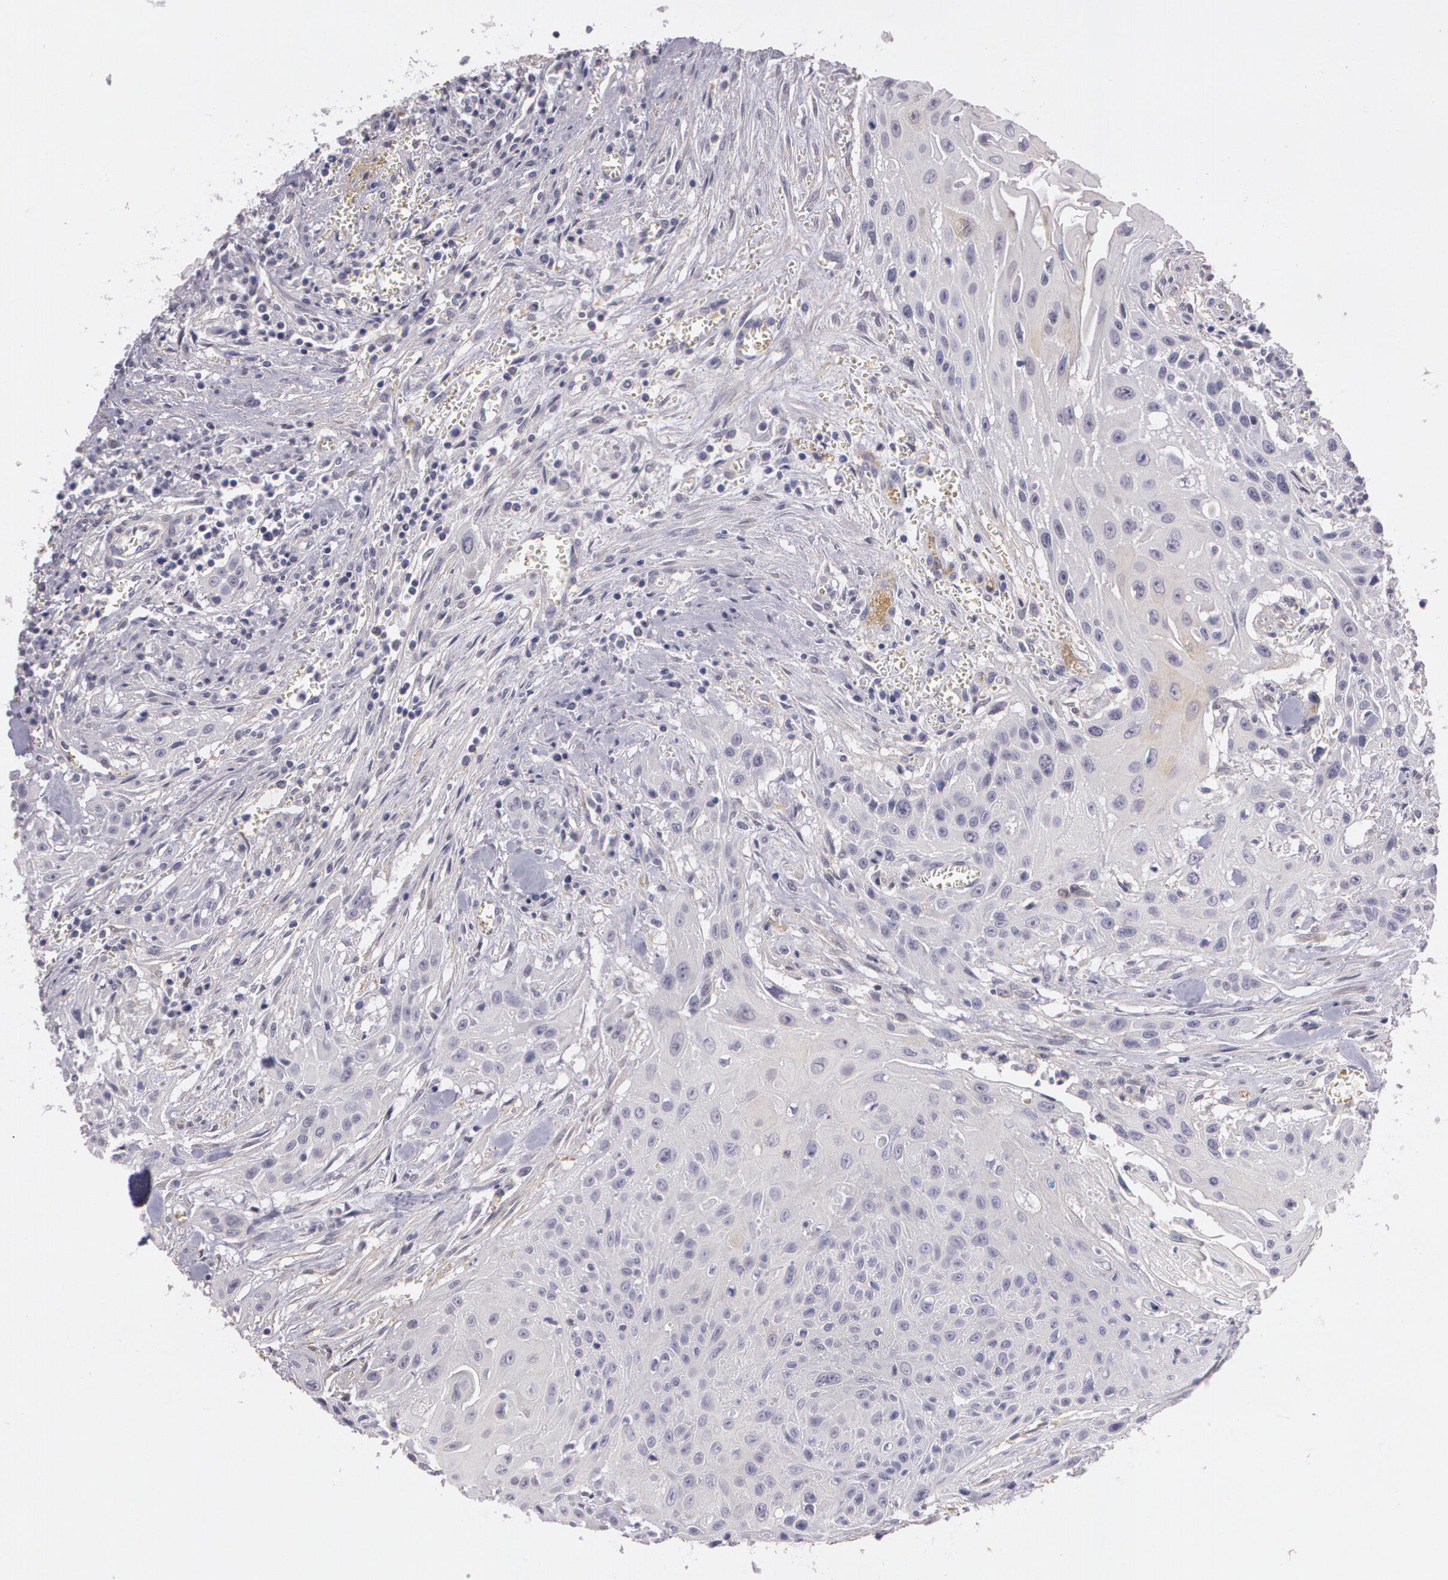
{"staining": {"intensity": "negative", "quantity": "none", "location": "none"}, "tissue": "head and neck cancer", "cell_type": "Tumor cells", "image_type": "cancer", "snomed": [{"axis": "morphology", "description": "Squamous cell carcinoma, NOS"}, {"axis": "morphology", "description": "Squamous cell carcinoma, metastatic, NOS"}, {"axis": "topography", "description": "Lymph node"}, {"axis": "topography", "description": "Salivary gland"}, {"axis": "topography", "description": "Head-Neck"}], "caption": "Tumor cells are negative for brown protein staining in head and neck cancer. (DAB immunohistochemistry visualized using brightfield microscopy, high magnification).", "gene": "G2E3", "patient": {"sex": "female", "age": 74}}